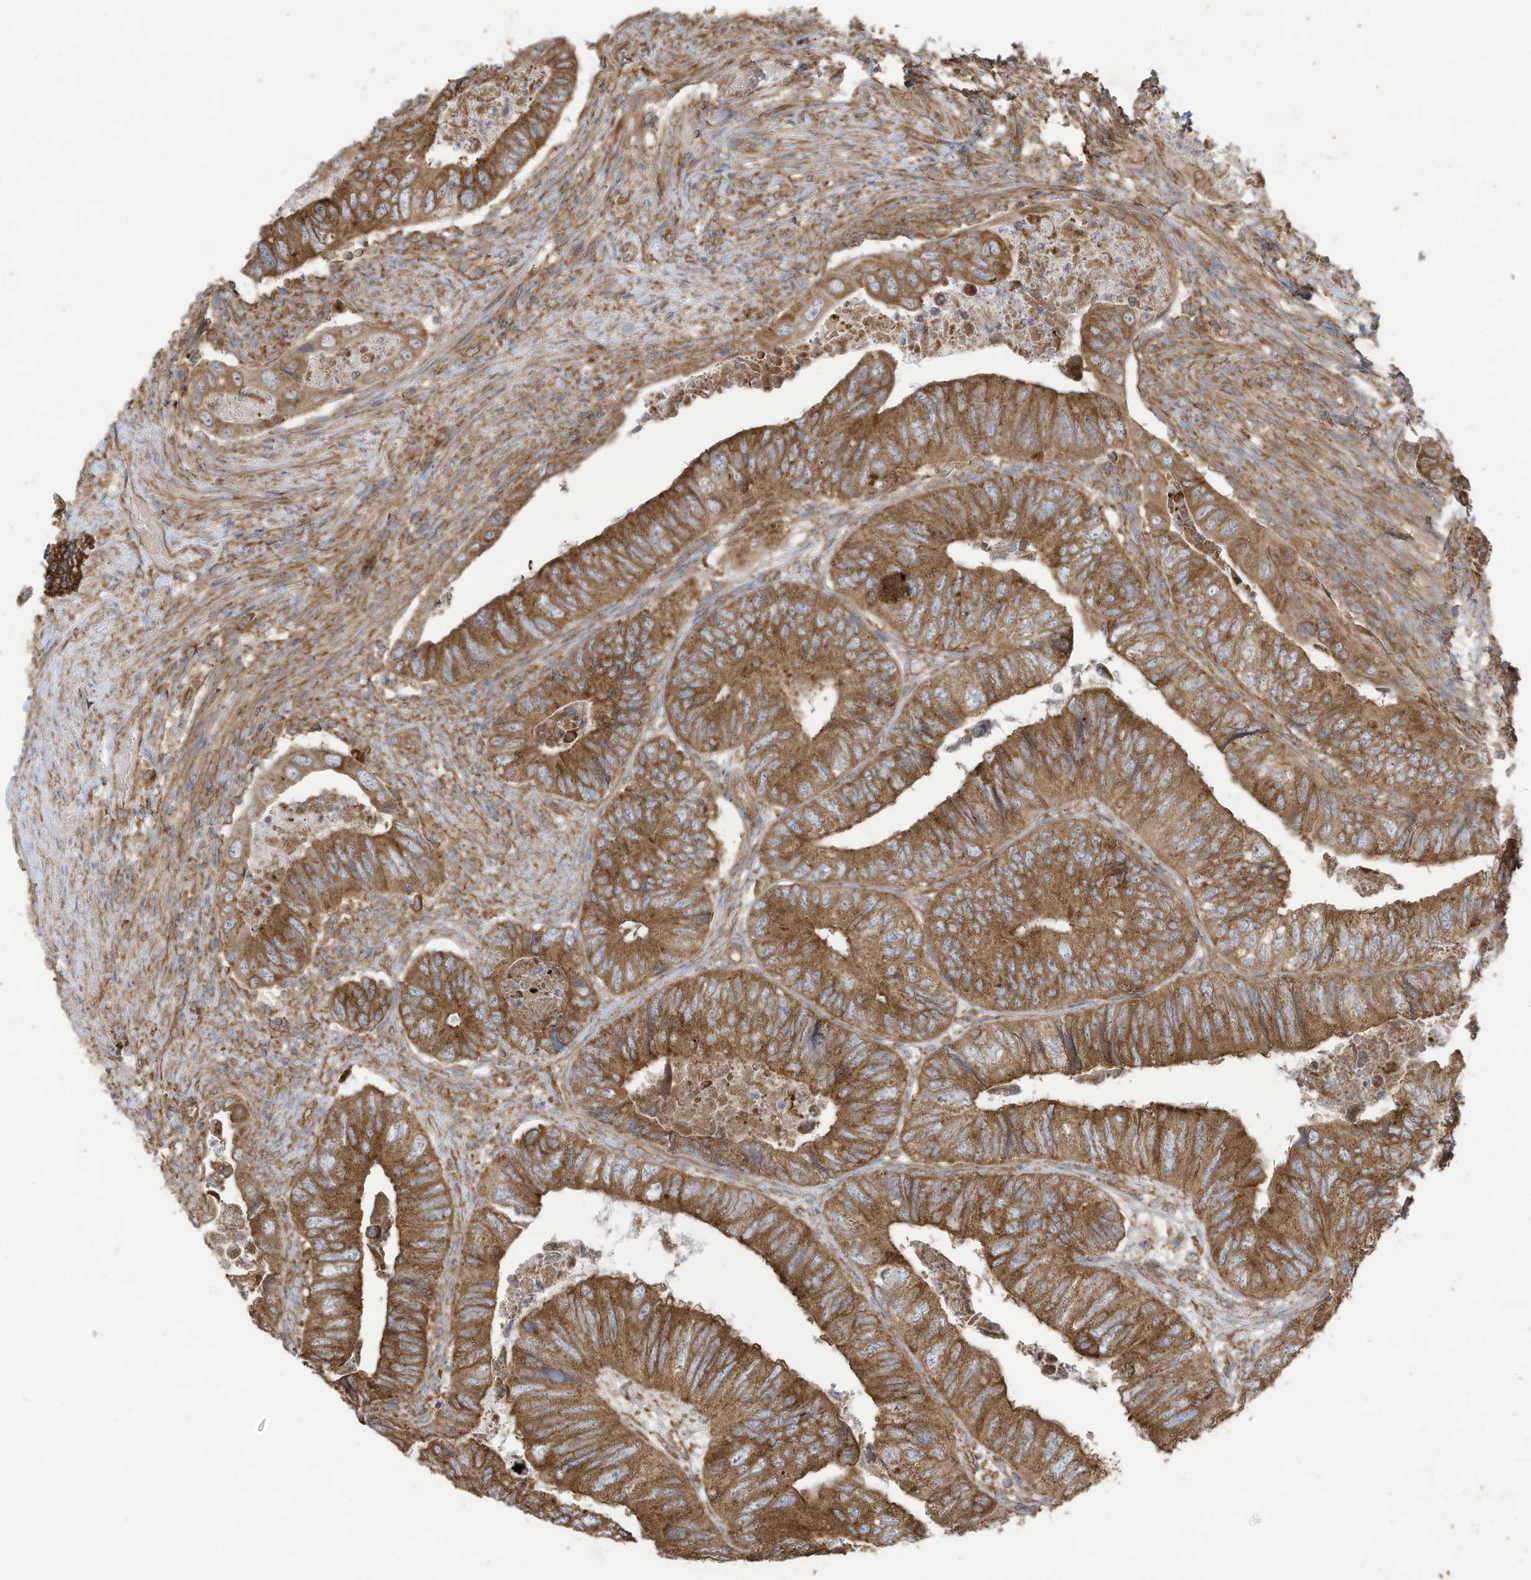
{"staining": {"intensity": "moderate", "quantity": ">75%", "location": "cytoplasmic/membranous"}, "tissue": "colorectal cancer", "cell_type": "Tumor cells", "image_type": "cancer", "snomed": [{"axis": "morphology", "description": "Adenocarcinoma, NOS"}, {"axis": "topography", "description": "Rectum"}], "caption": "A medium amount of moderate cytoplasmic/membranous positivity is seen in approximately >75% of tumor cells in adenocarcinoma (colorectal) tissue. The protein is stained brown, and the nuclei are stained in blue (DAB (3,3'-diaminobenzidine) IHC with brightfield microscopy, high magnification).", "gene": "CGAS", "patient": {"sex": "male", "age": 63}}